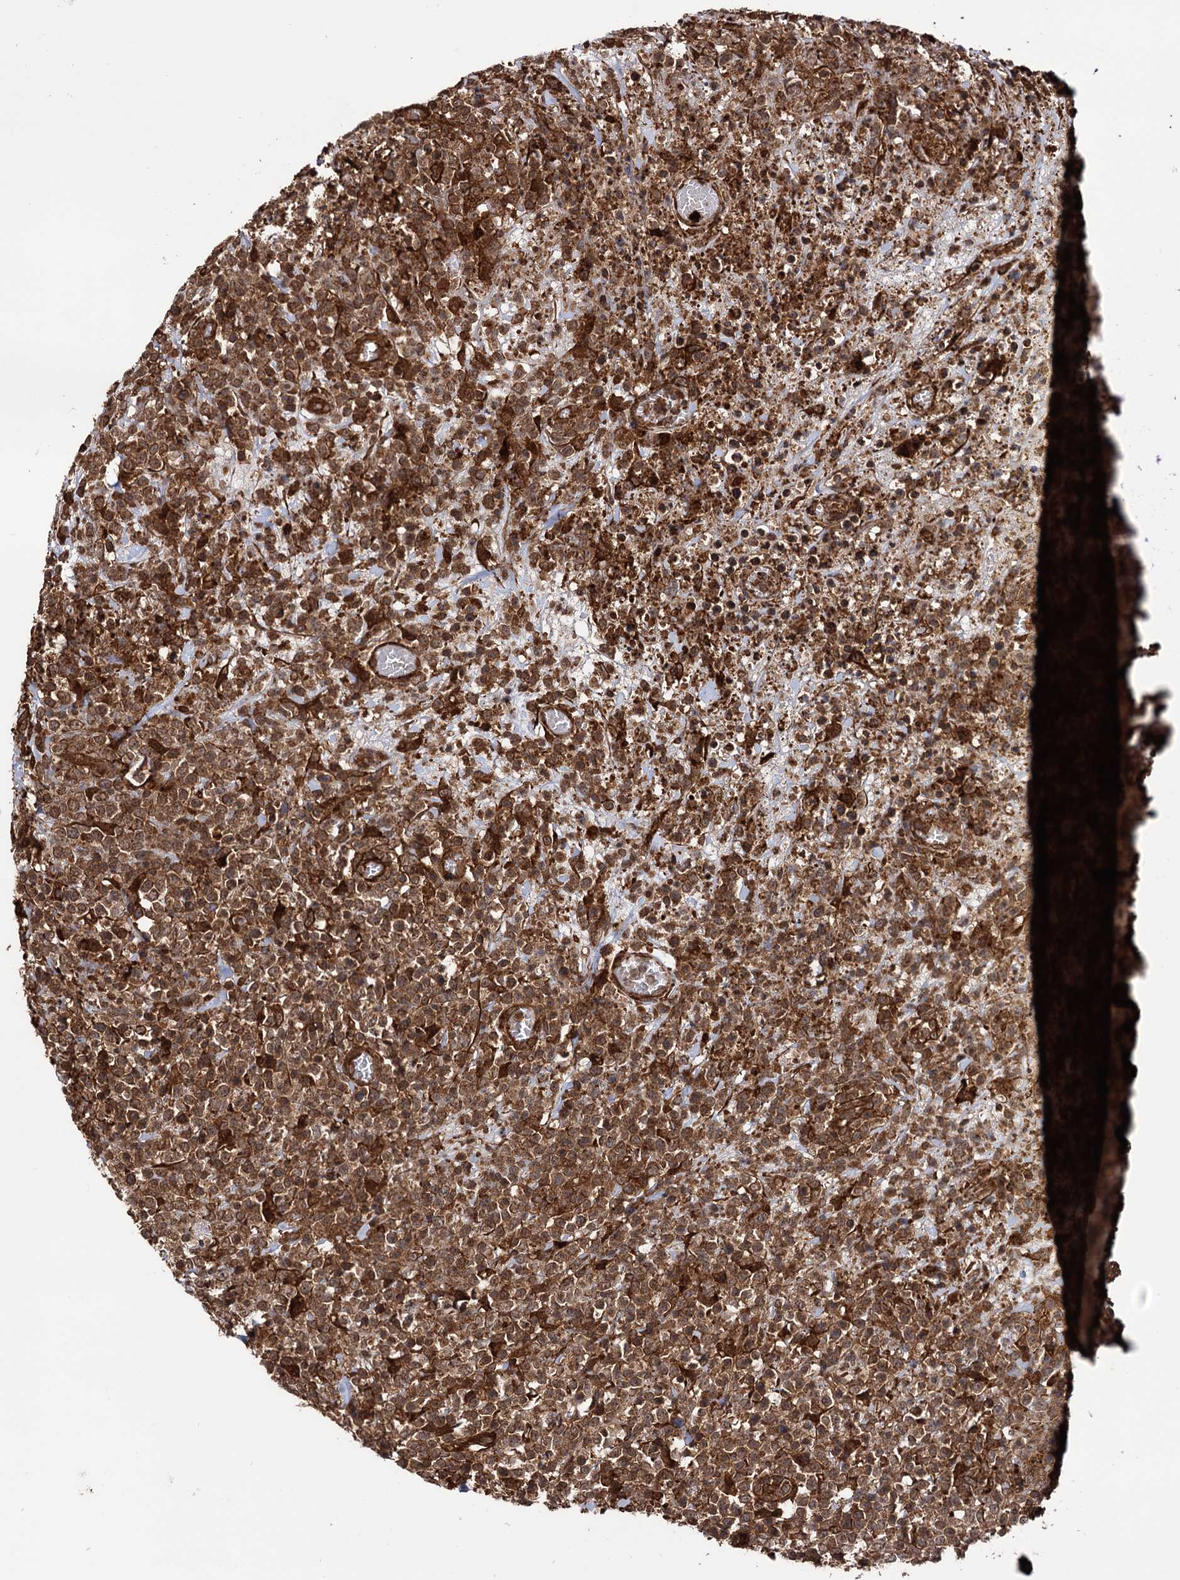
{"staining": {"intensity": "moderate", "quantity": ">75%", "location": "cytoplasmic/membranous"}, "tissue": "lymphoma", "cell_type": "Tumor cells", "image_type": "cancer", "snomed": [{"axis": "morphology", "description": "Malignant lymphoma, non-Hodgkin's type, High grade"}, {"axis": "topography", "description": "Colon"}], "caption": "Brown immunohistochemical staining in malignant lymphoma, non-Hodgkin's type (high-grade) exhibits moderate cytoplasmic/membranous positivity in approximately >75% of tumor cells.", "gene": "ATP8B4", "patient": {"sex": "female", "age": 53}}